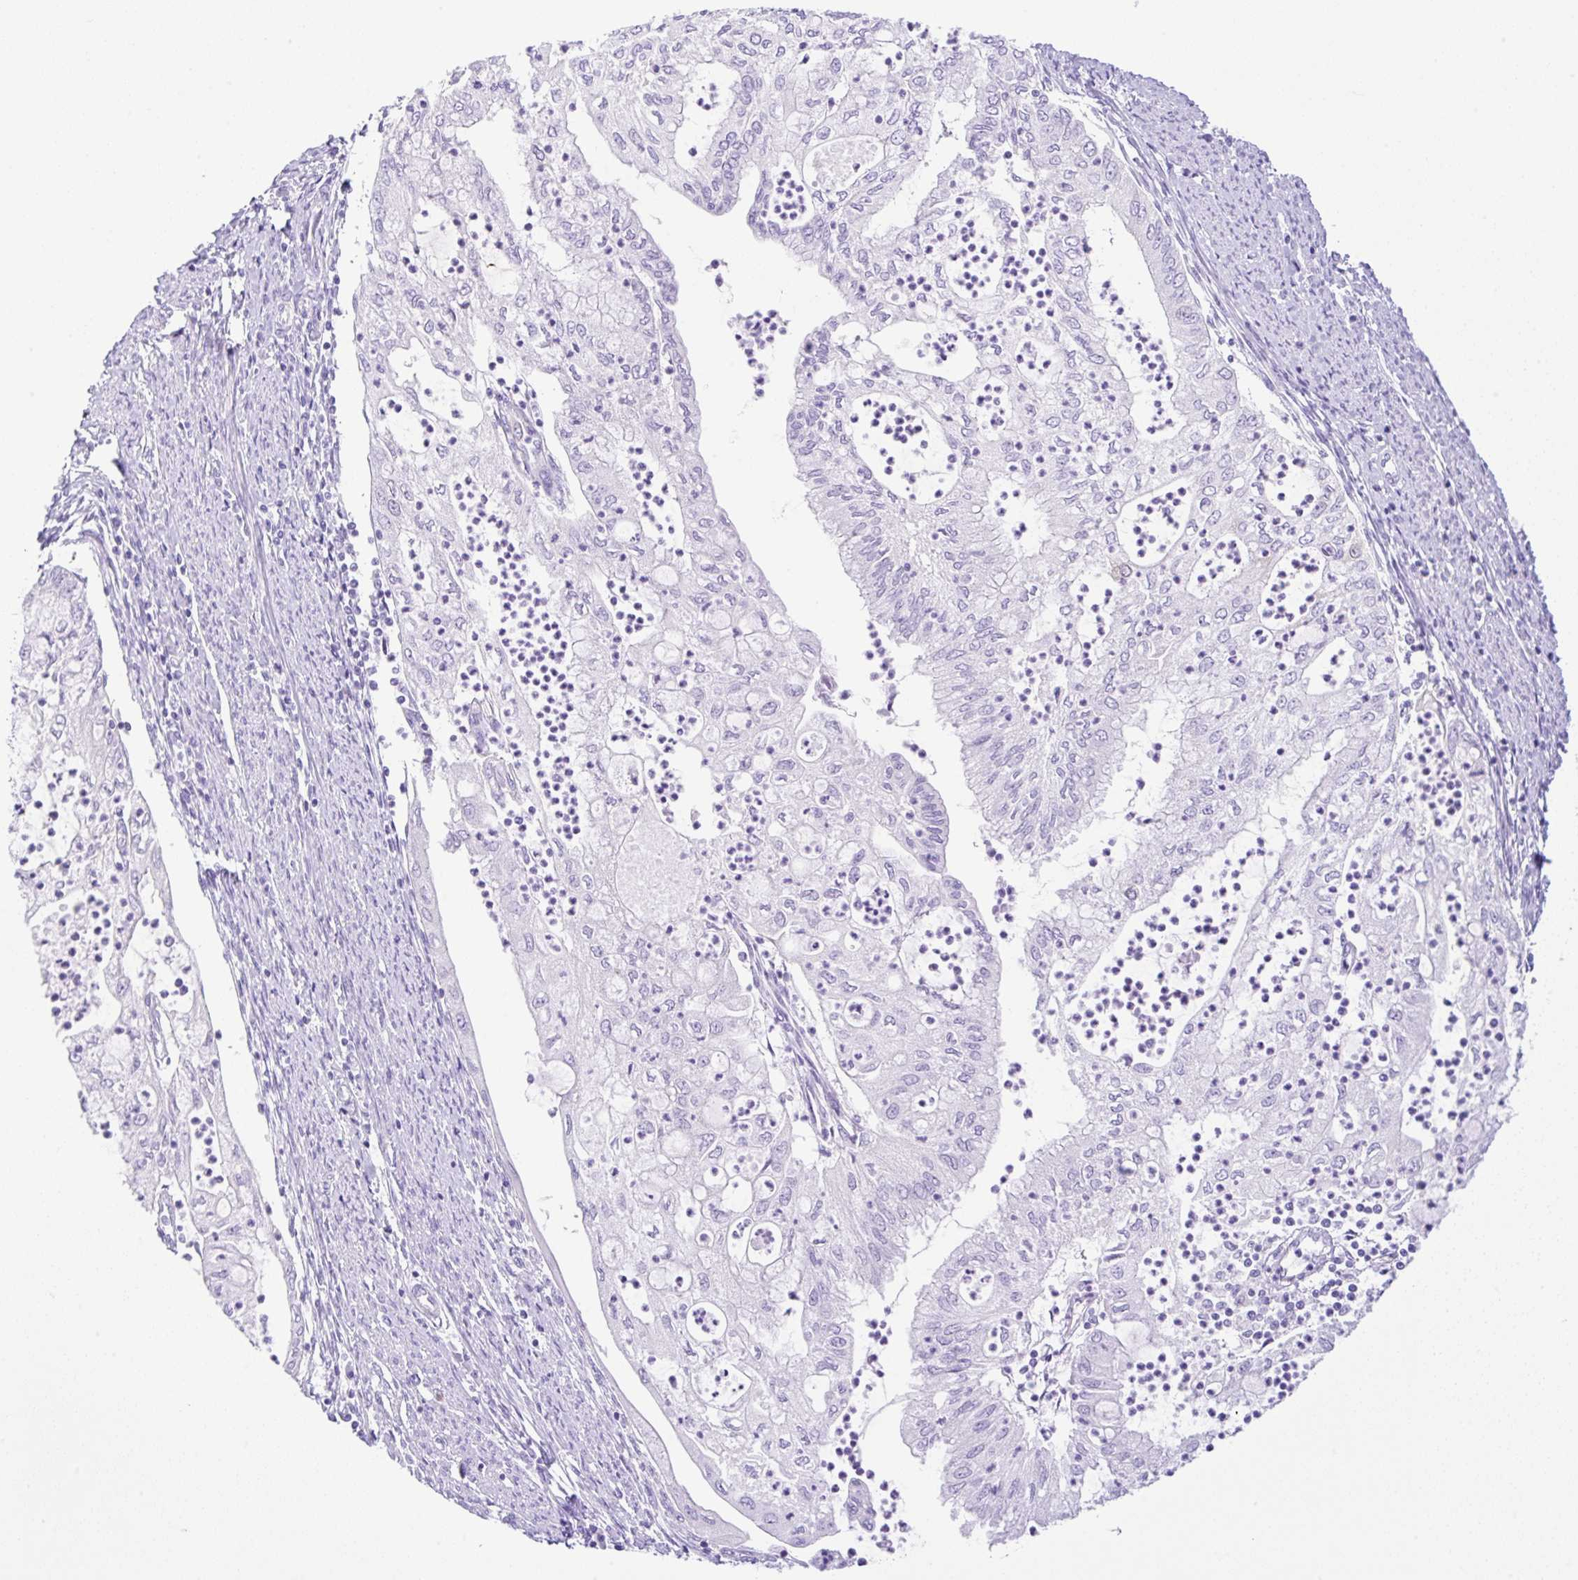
{"staining": {"intensity": "negative", "quantity": "none", "location": "none"}, "tissue": "endometrial cancer", "cell_type": "Tumor cells", "image_type": "cancer", "snomed": [{"axis": "morphology", "description": "Adenocarcinoma, NOS"}, {"axis": "topography", "description": "Endometrium"}], "caption": "Micrograph shows no protein expression in tumor cells of endometrial cancer tissue.", "gene": "RRM2", "patient": {"sex": "female", "age": 75}}